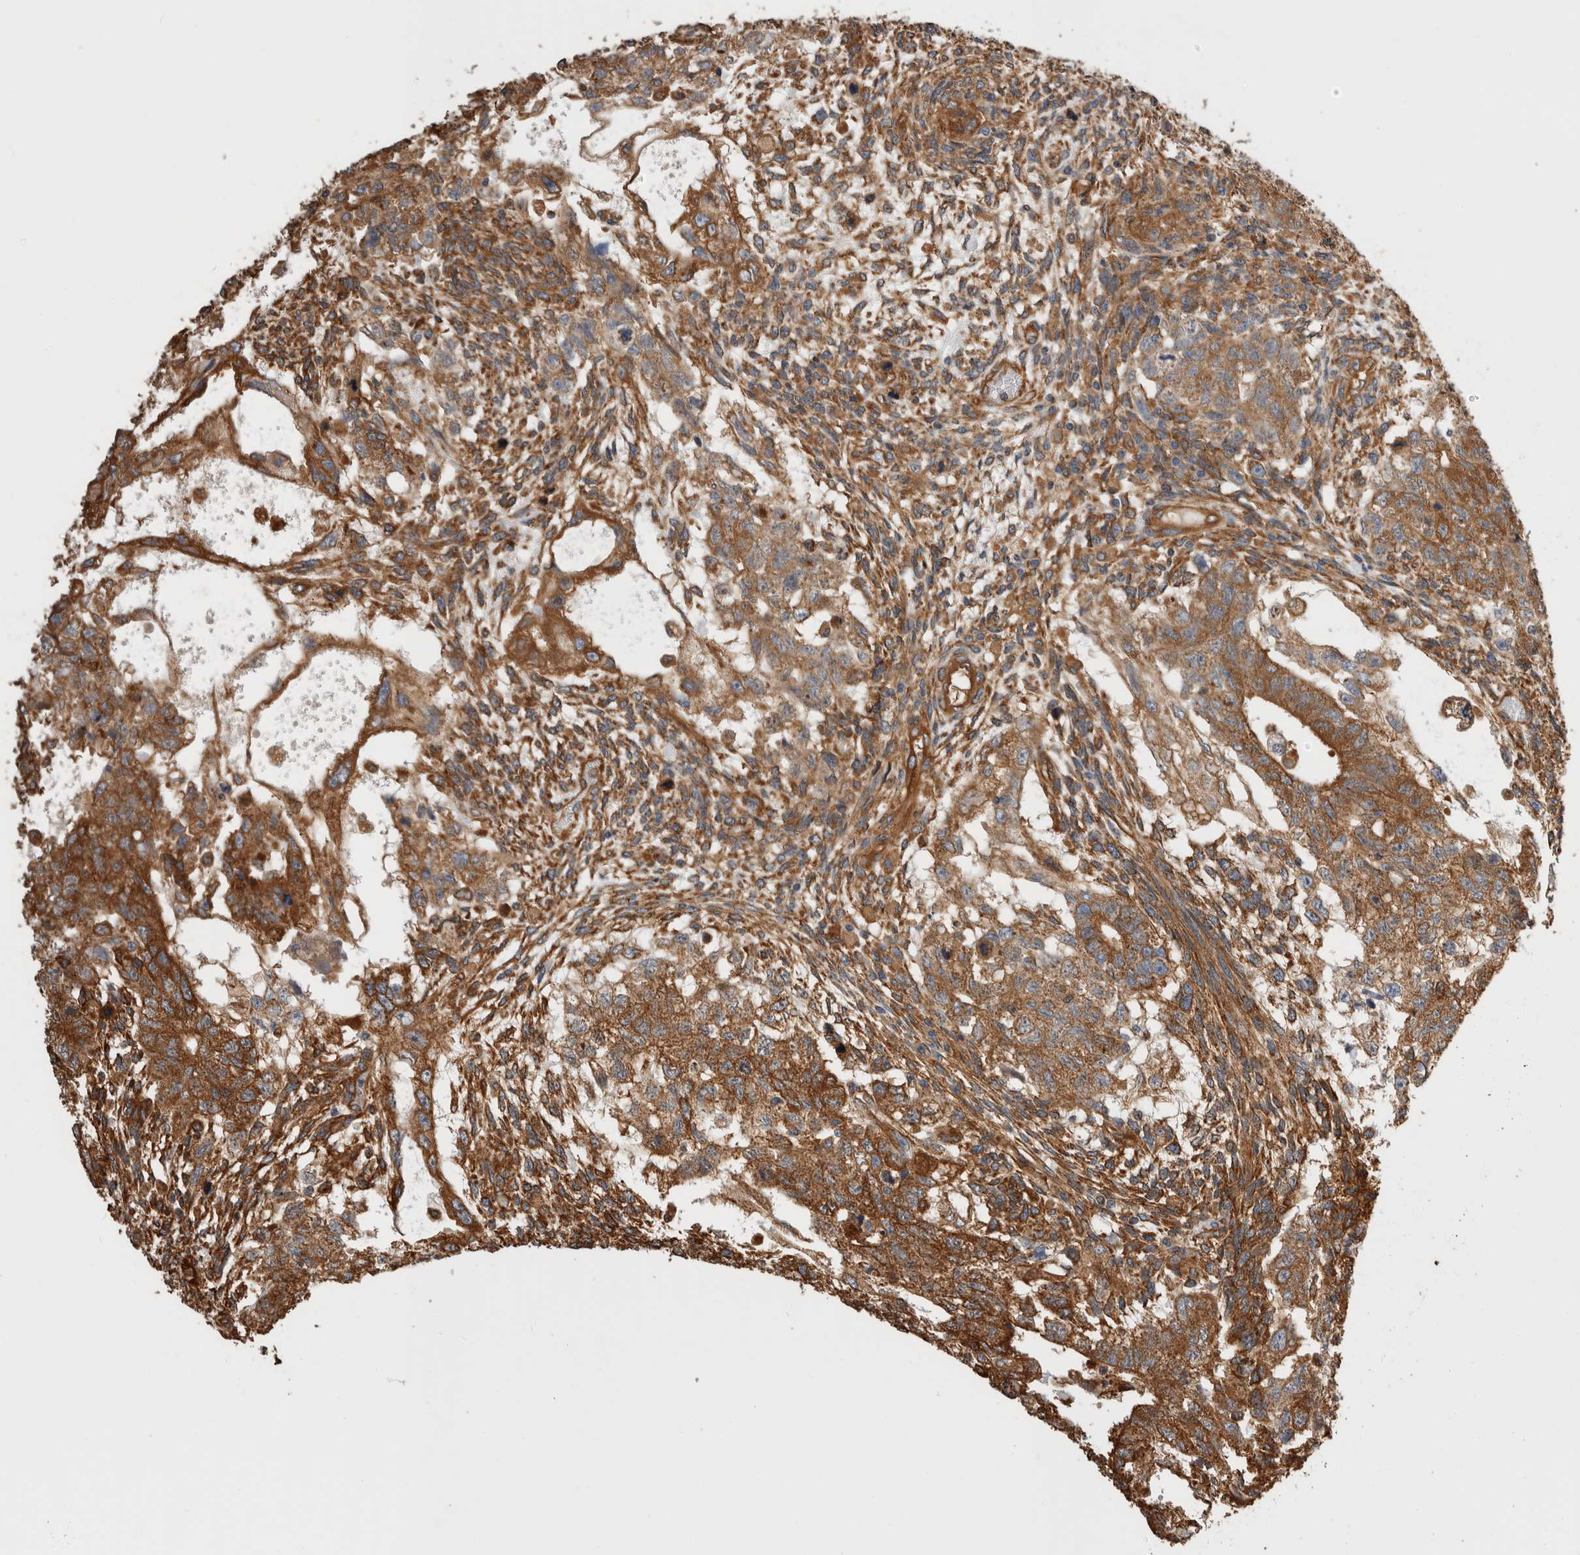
{"staining": {"intensity": "moderate", "quantity": ">75%", "location": "cytoplasmic/membranous"}, "tissue": "testis cancer", "cell_type": "Tumor cells", "image_type": "cancer", "snomed": [{"axis": "morphology", "description": "Normal tissue, NOS"}, {"axis": "morphology", "description": "Carcinoma, Embryonal, NOS"}, {"axis": "topography", "description": "Testis"}], "caption": "Embryonal carcinoma (testis) tissue reveals moderate cytoplasmic/membranous positivity in approximately >75% of tumor cells, visualized by immunohistochemistry. Immunohistochemistry stains the protein of interest in brown and the nuclei are stained blue.", "gene": "ZNF397", "patient": {"sex": "male", "age": 36}}